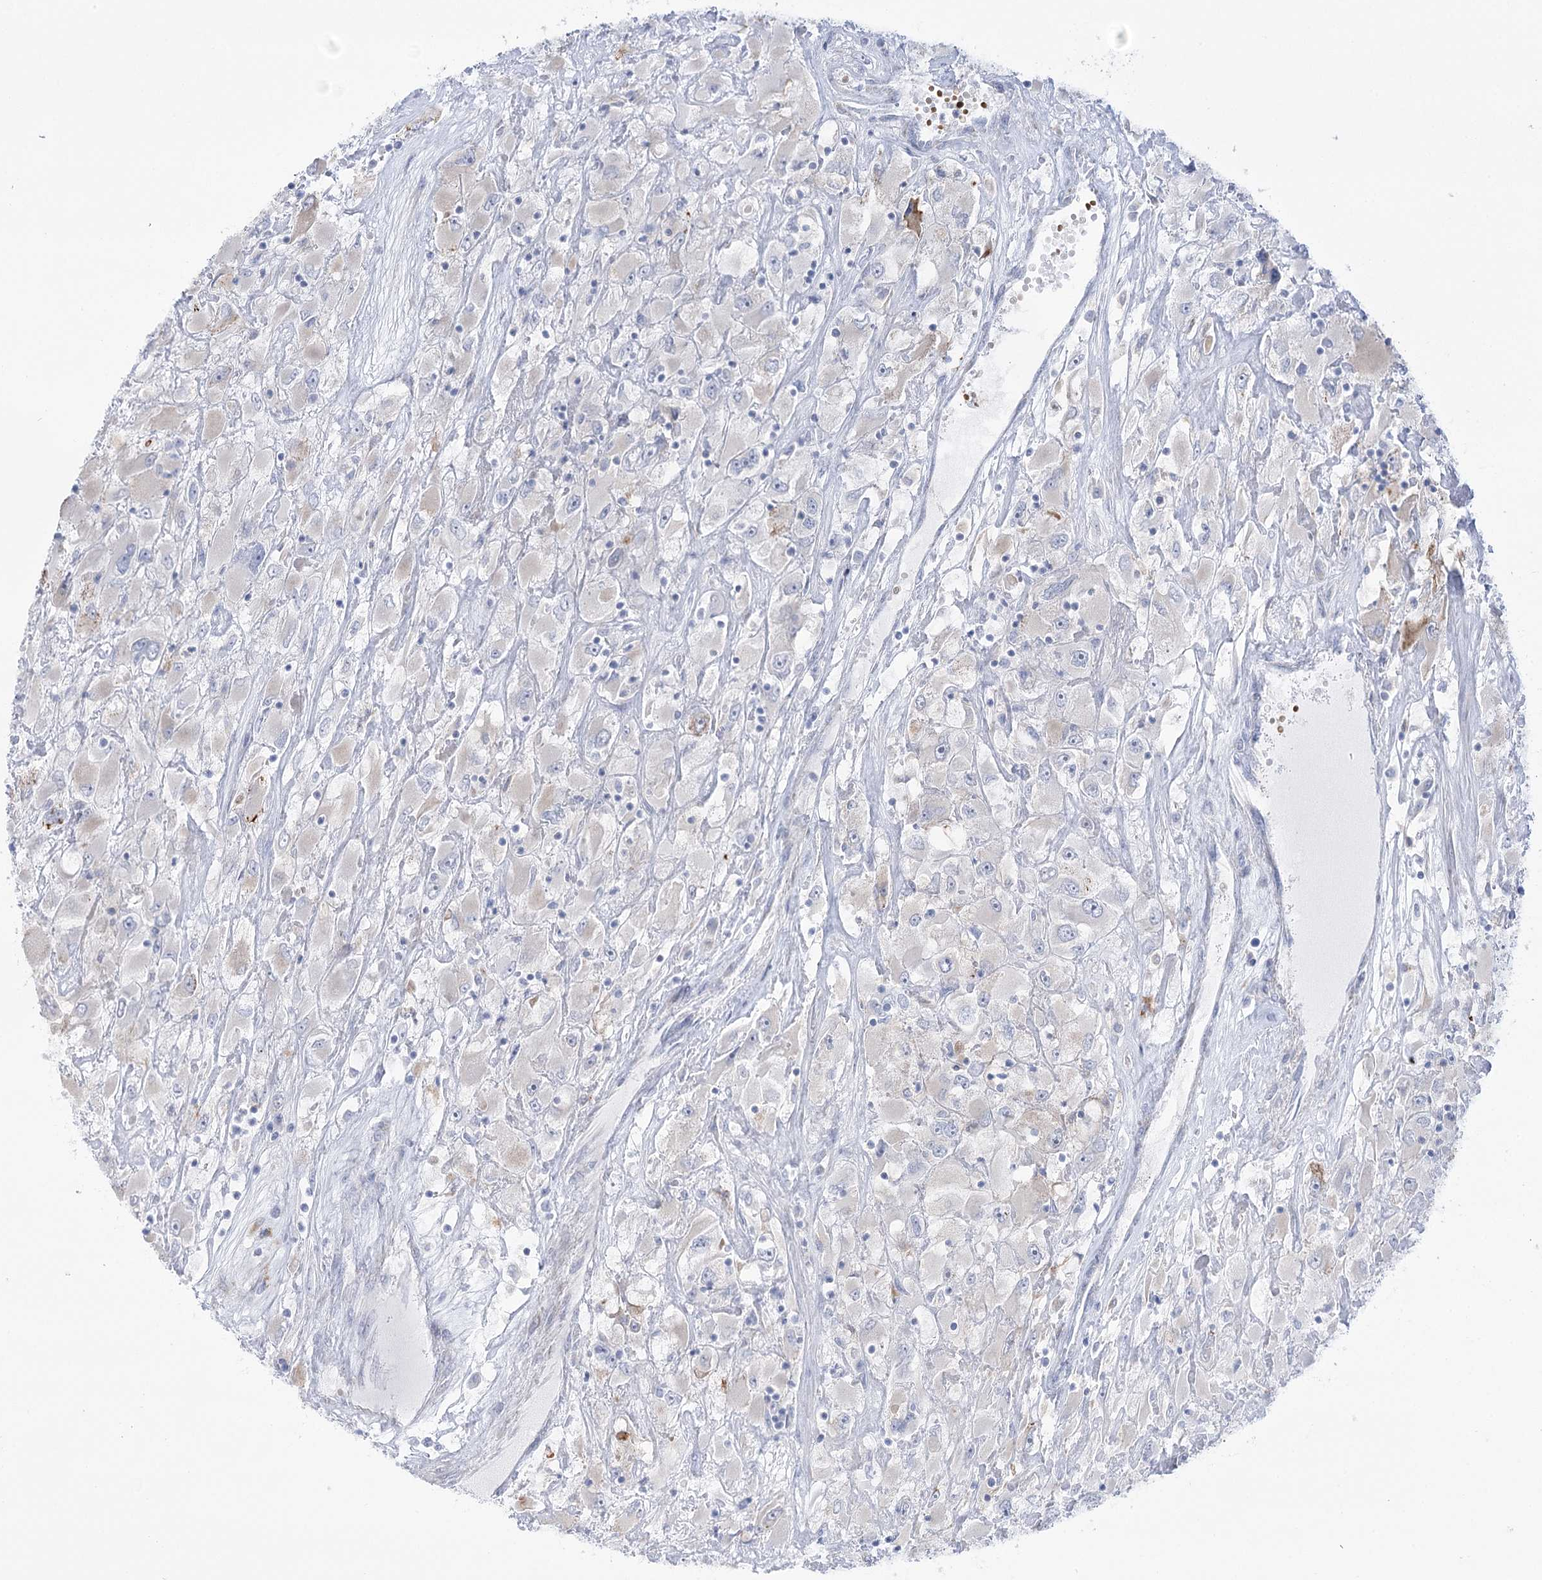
{"staining": {"intensity": "negative", "quantity": "none", "location": "none"}, "tissue": "renal cancer", "cell_type": "Tumor cells", "image_type": "cancer", "snomed": [{"axis": "morphology", "description": "Adenocarcinoma, NOS"}, {"axis": "topography", "description": "Kidney"}], "caption": "Protein analysis of adenocarcinoma (renal) reveals no significant expression in tumor cells. The staining was performed using DAB to visualize the protein expression in brown, while the nuclei were stained in blue with hematoxylin (Magnification: 20x).", "gene": "SIAE", "patient": {"sex": "female", "age": 52}}